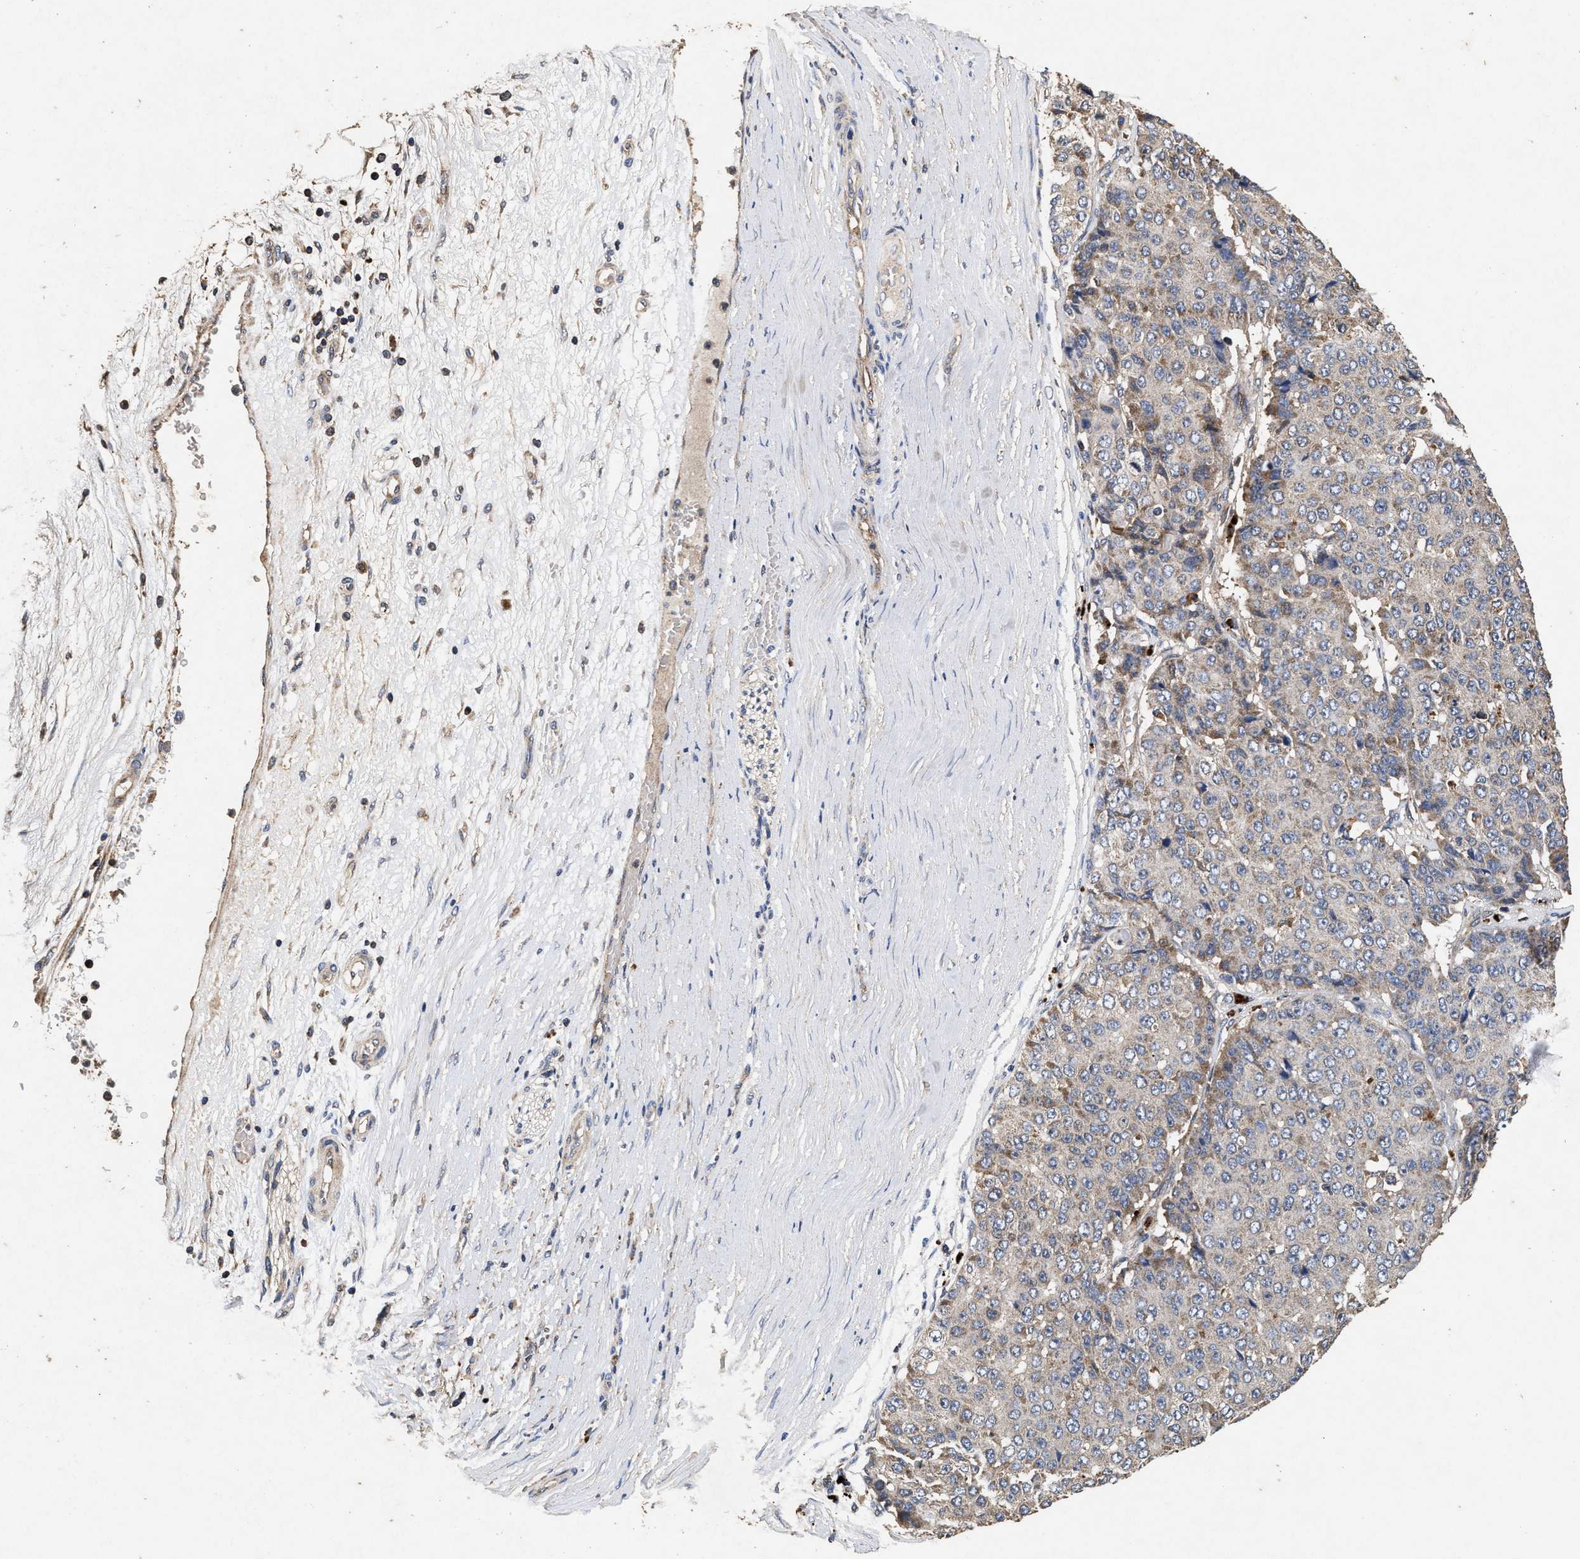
{"staining": {"intensity": "weak", "quantity": "<25%", "location": "cytoplasmic/membranous"}, "tissue": "pancreatic cancer", "cell_type": "Tumor cells", "image_type": "cancer", "snomed": [{"axis": "morphology", "description": "Adenocarcinoma, NOS"}, {"axis": "topography", "description": "Pancreas"}], "caption": "There is no significant staining in tumor cells of pancreatic cancer.", "gene": "NFKB2", "patient": {"sex": "male", "age": 50}}